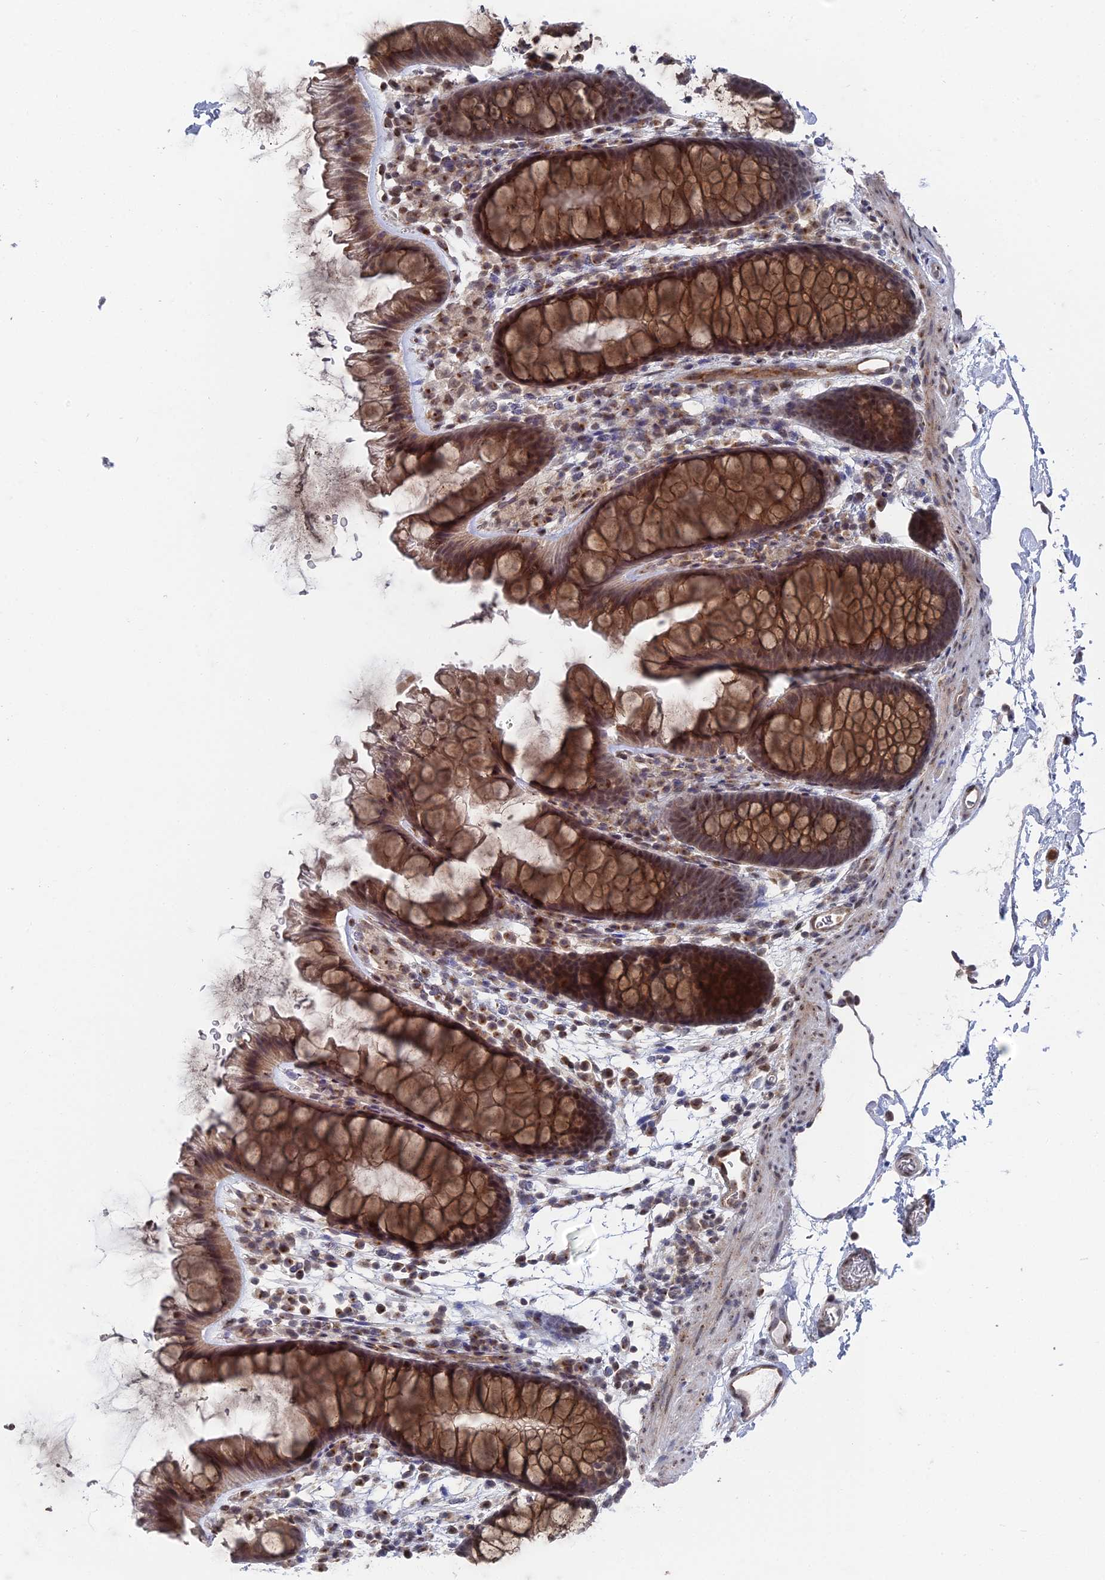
{"staining": {"intensity": "moderate", "quantity": ">75%", "location": "cytoplasmic/membranous"}, "tissue": "colon", "cell_type": "Endothelial cells", "image_type": "normal", "snomed": [{"axis": "morphology", "description": "Normal tissue, NOS"}, {"axis": "topography", "description": "Colon"}], "caption": "Endothelial cells exhibit moderate cytoplasmic/membranous staining in approximately >75% of cells in normal colon.", "gene": "FHIP2A", "patient": {"sex": "female", "age": 62}}